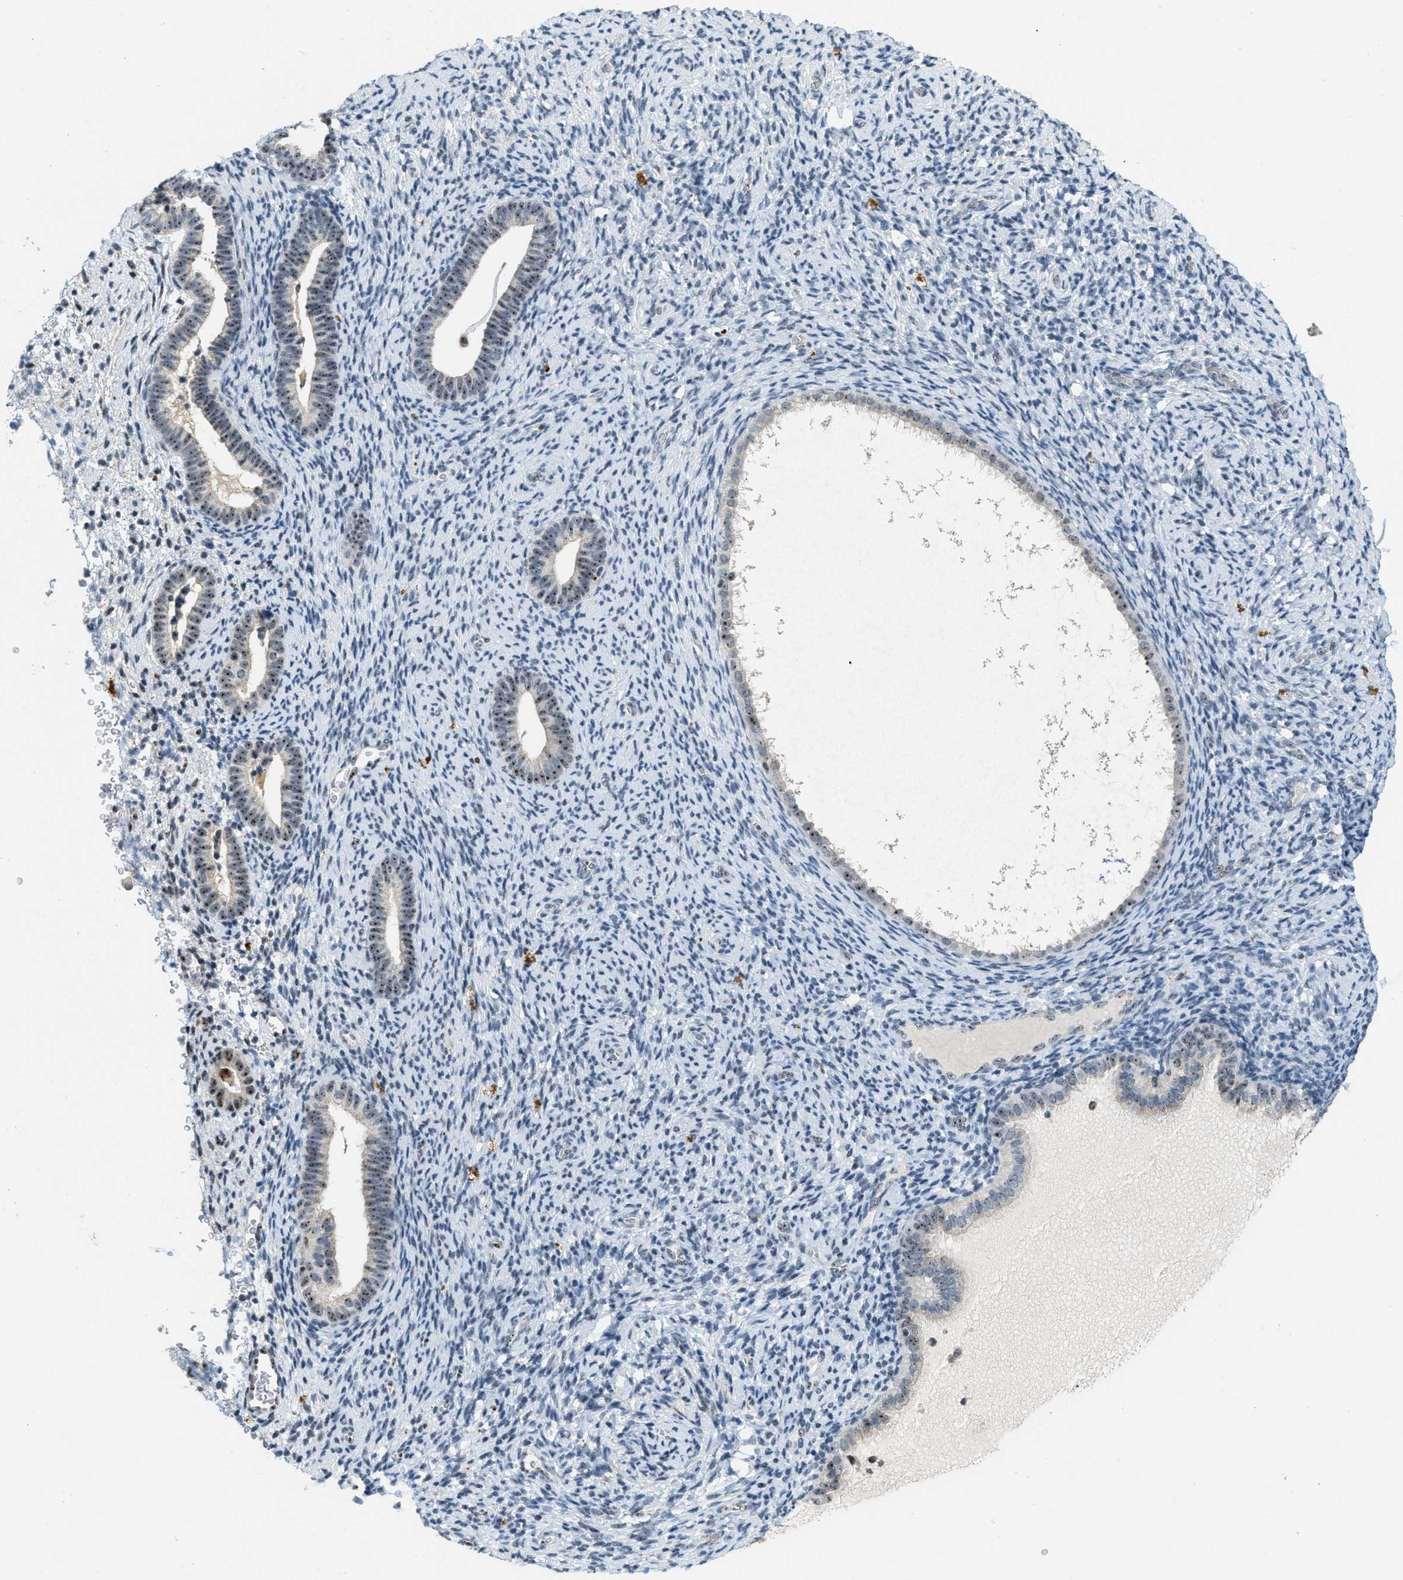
{"staining": {"intensity": "negative", "quantity": "none", "location": "none"}, "tissue": "endometrium", "cell_type": "Cells in endometrial stroma", "image_type": "normal", "snomed": [{"axis": "morphology", "description": "Normal tissue, NOS"}, {"axis": "topography", "description": "Endometrium"}], "caption": "This image is of normal endometrium stained with immunohistochemistry (IHC) to label a protein in brown with the nuclei are counter-stained blue. There is no expression in cells in endometrial stroma.", "gene": "DDX47", "patient": {"sex": "female", "age": 51}}